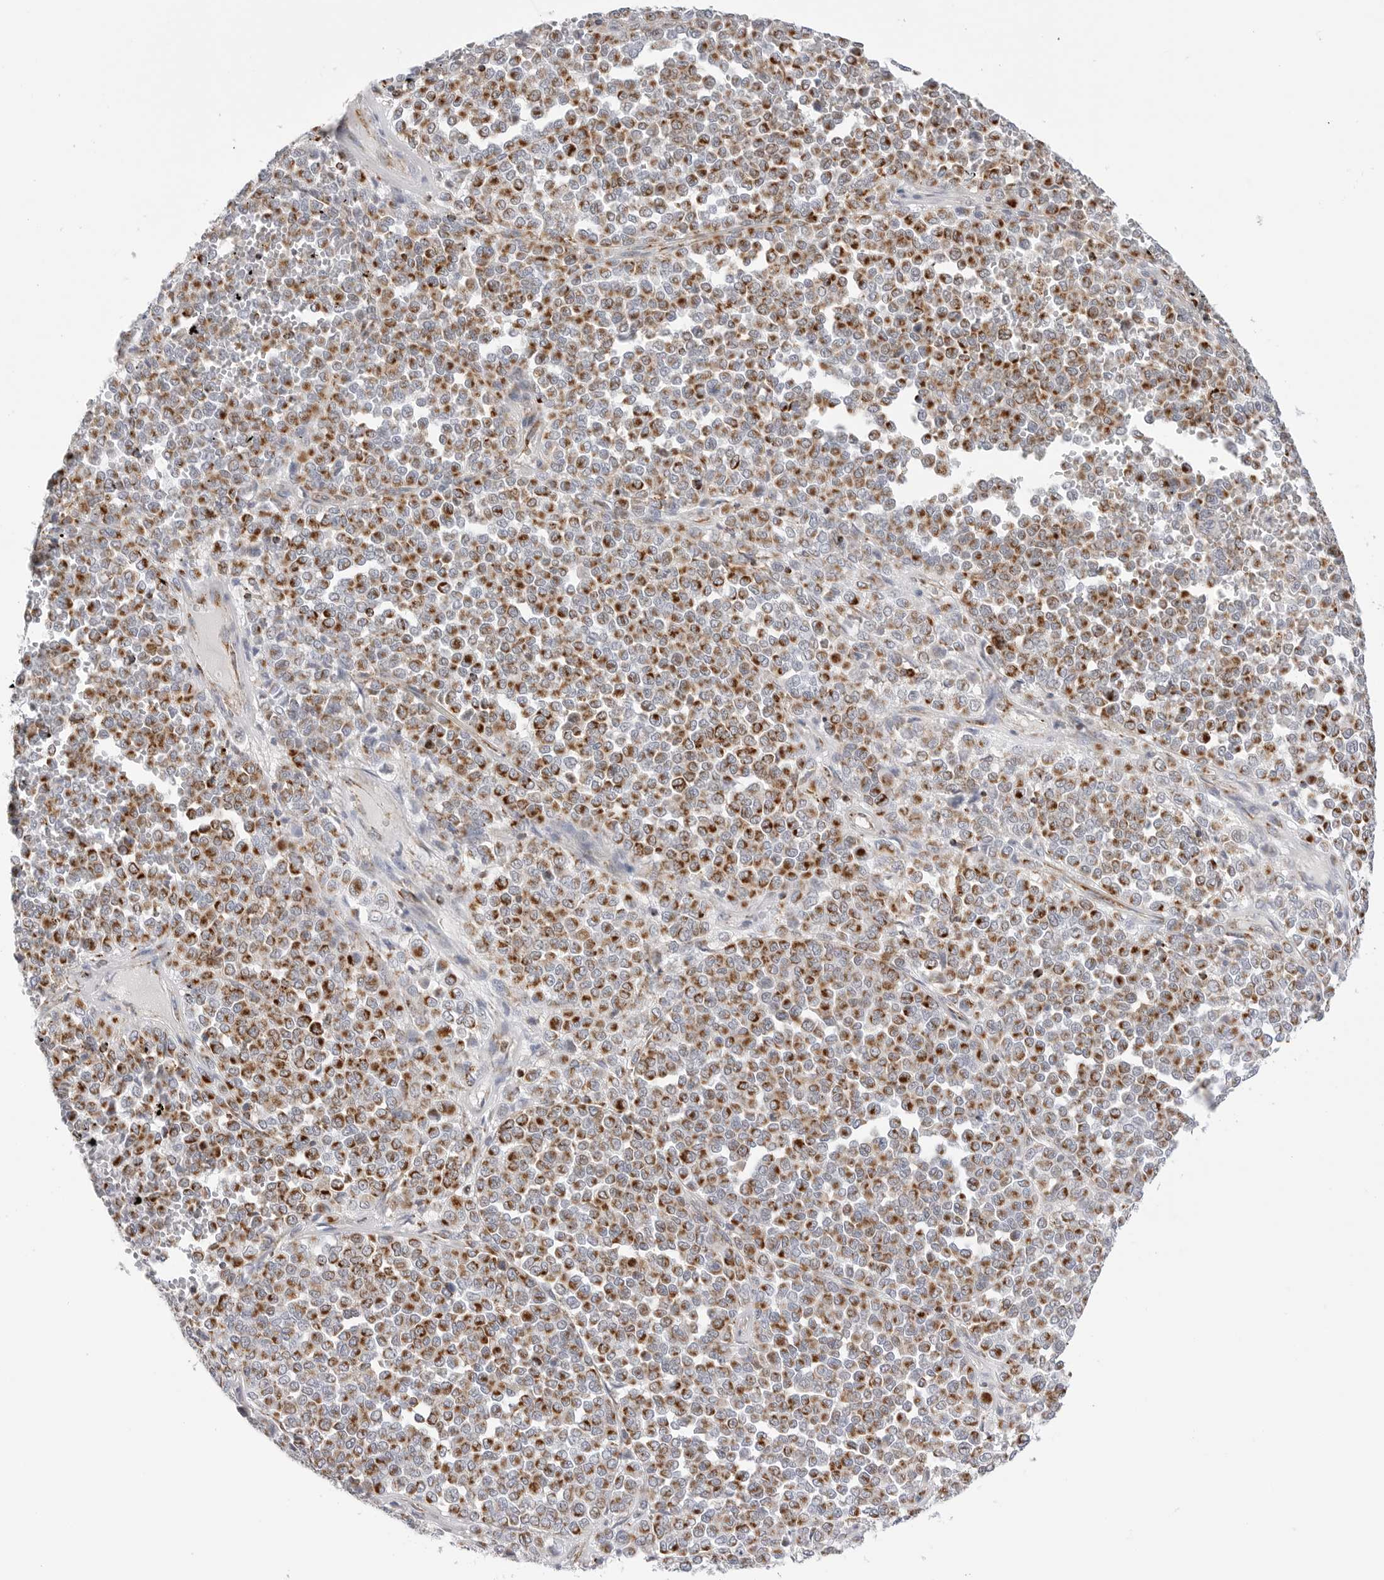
{"staining": {"intensity": "strong", "quantity": ">75%", "location": "cytoplasmic/membranous"}, "tissue": "melanoma", "cell_type": "Tumor cells", "image_type": "cancer", "snomed": [{"axis": "morphology", "description": "Malignant melanoma, Metastatic site"}, {"axis": "topography", "description": "Pancreas"}], "caption": "Strong cytoplasmic/membranous protein expression is present in approximately >75% of tumor cells in melanoma. Using DAB (brown) and hematoxylin (blue) stains, captured at high magnification using brightfield microscopy.", "gene": "ATP5IF1", "patient": {"sex": "female", "age": 30}}